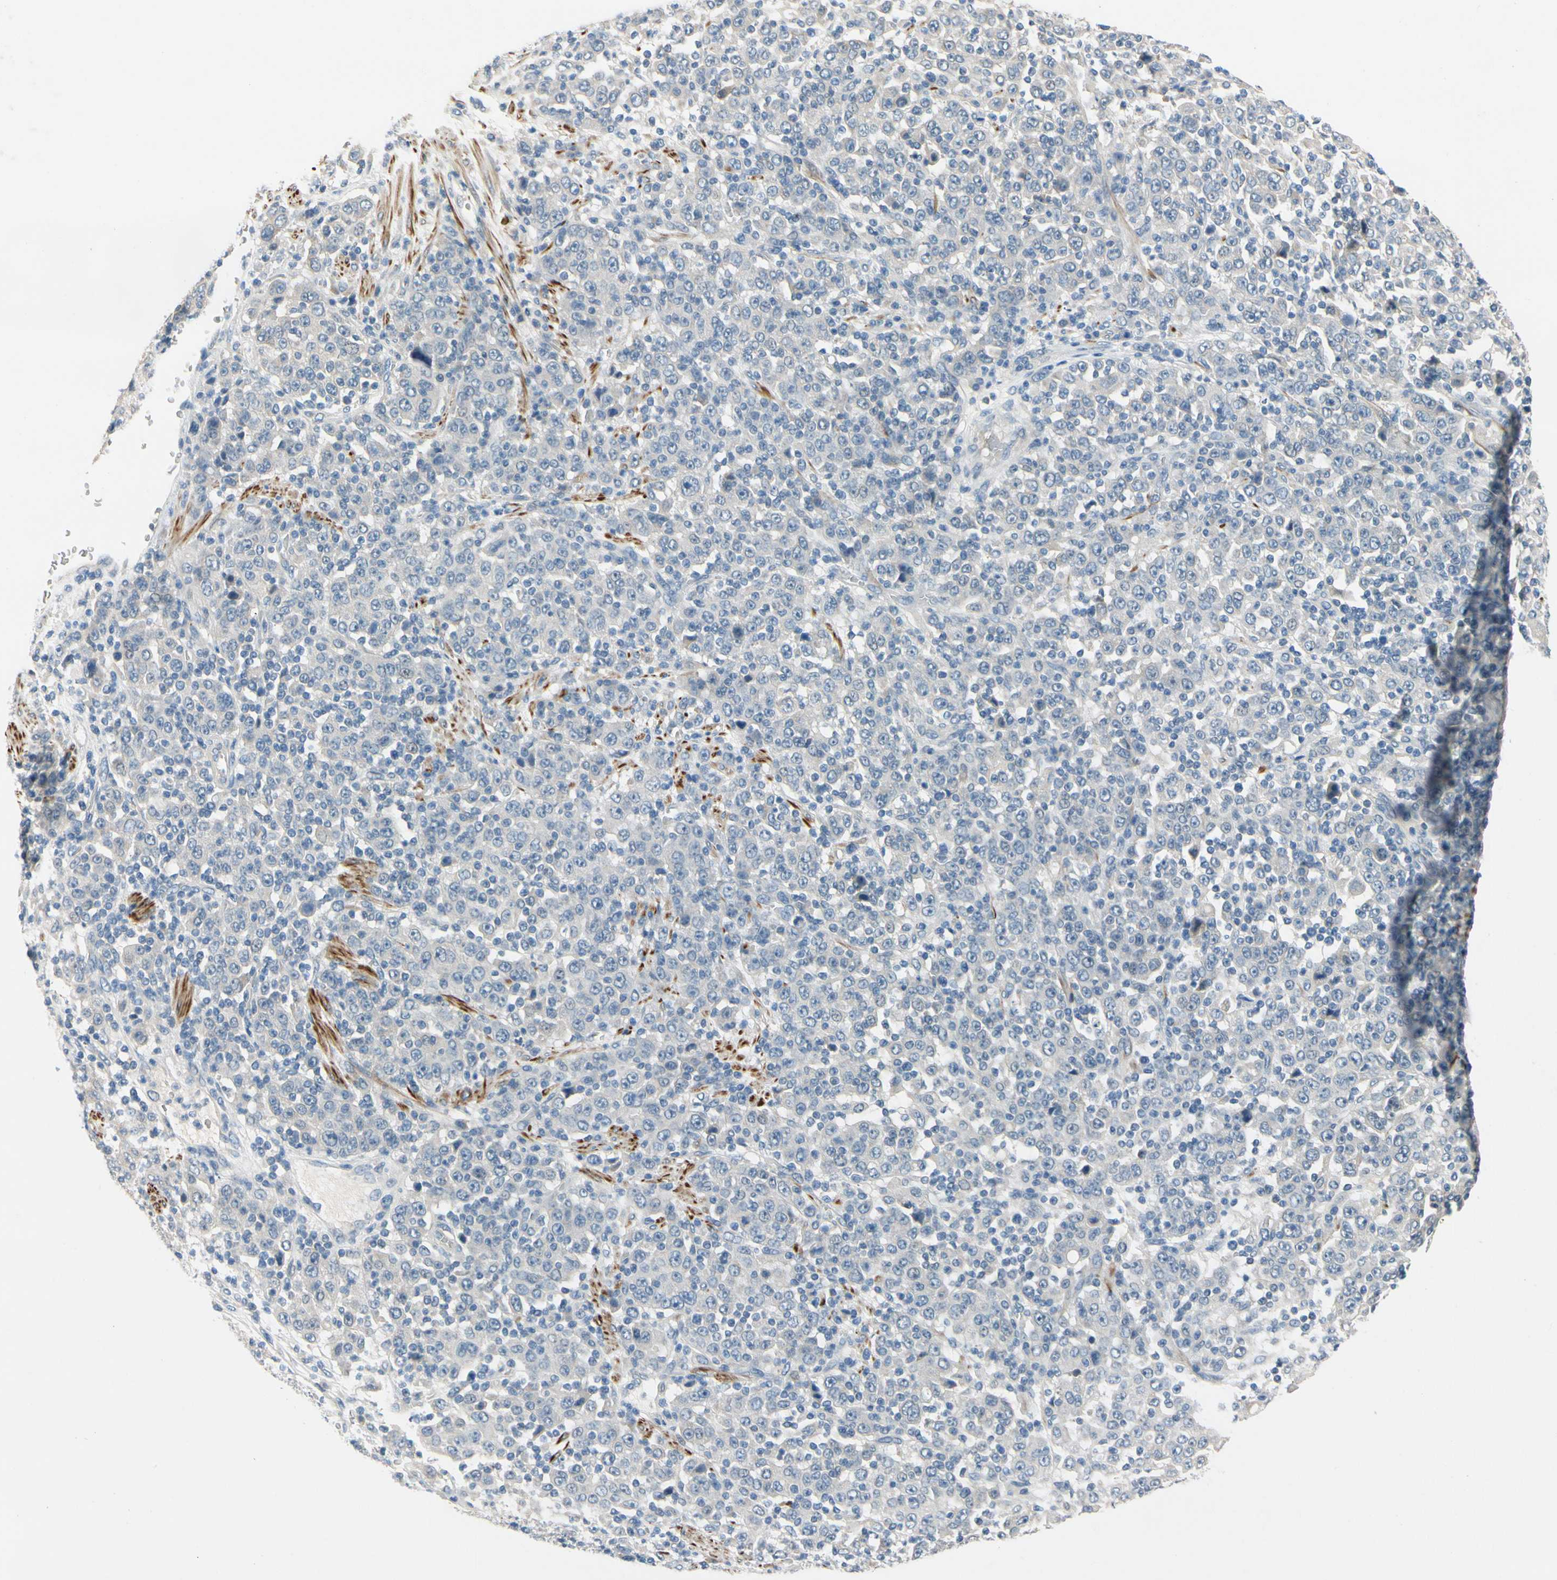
{"staining": {"intensity": "negative", "quantity": "none", "location": "none"}, "tissue": "stomach cancer", "cell_type": "Tumor cells", "image_type": "cancer", "snomed": [{"axis": "morphology", "description": "Normal tissue, NOS"}, {"axis": "morphology", "description": "Adenocarcinoma, NOS"}, {"axis": "topography", "description": "Stomach, upper"}, {"axis": "topography", "description": "Stomach"}], "caption": "Tumor cells show no significant protein staining in adenocarcinoma (stomach).", "gene": "SLC27A6", "patient": {"sex": "male", "age": 59}}